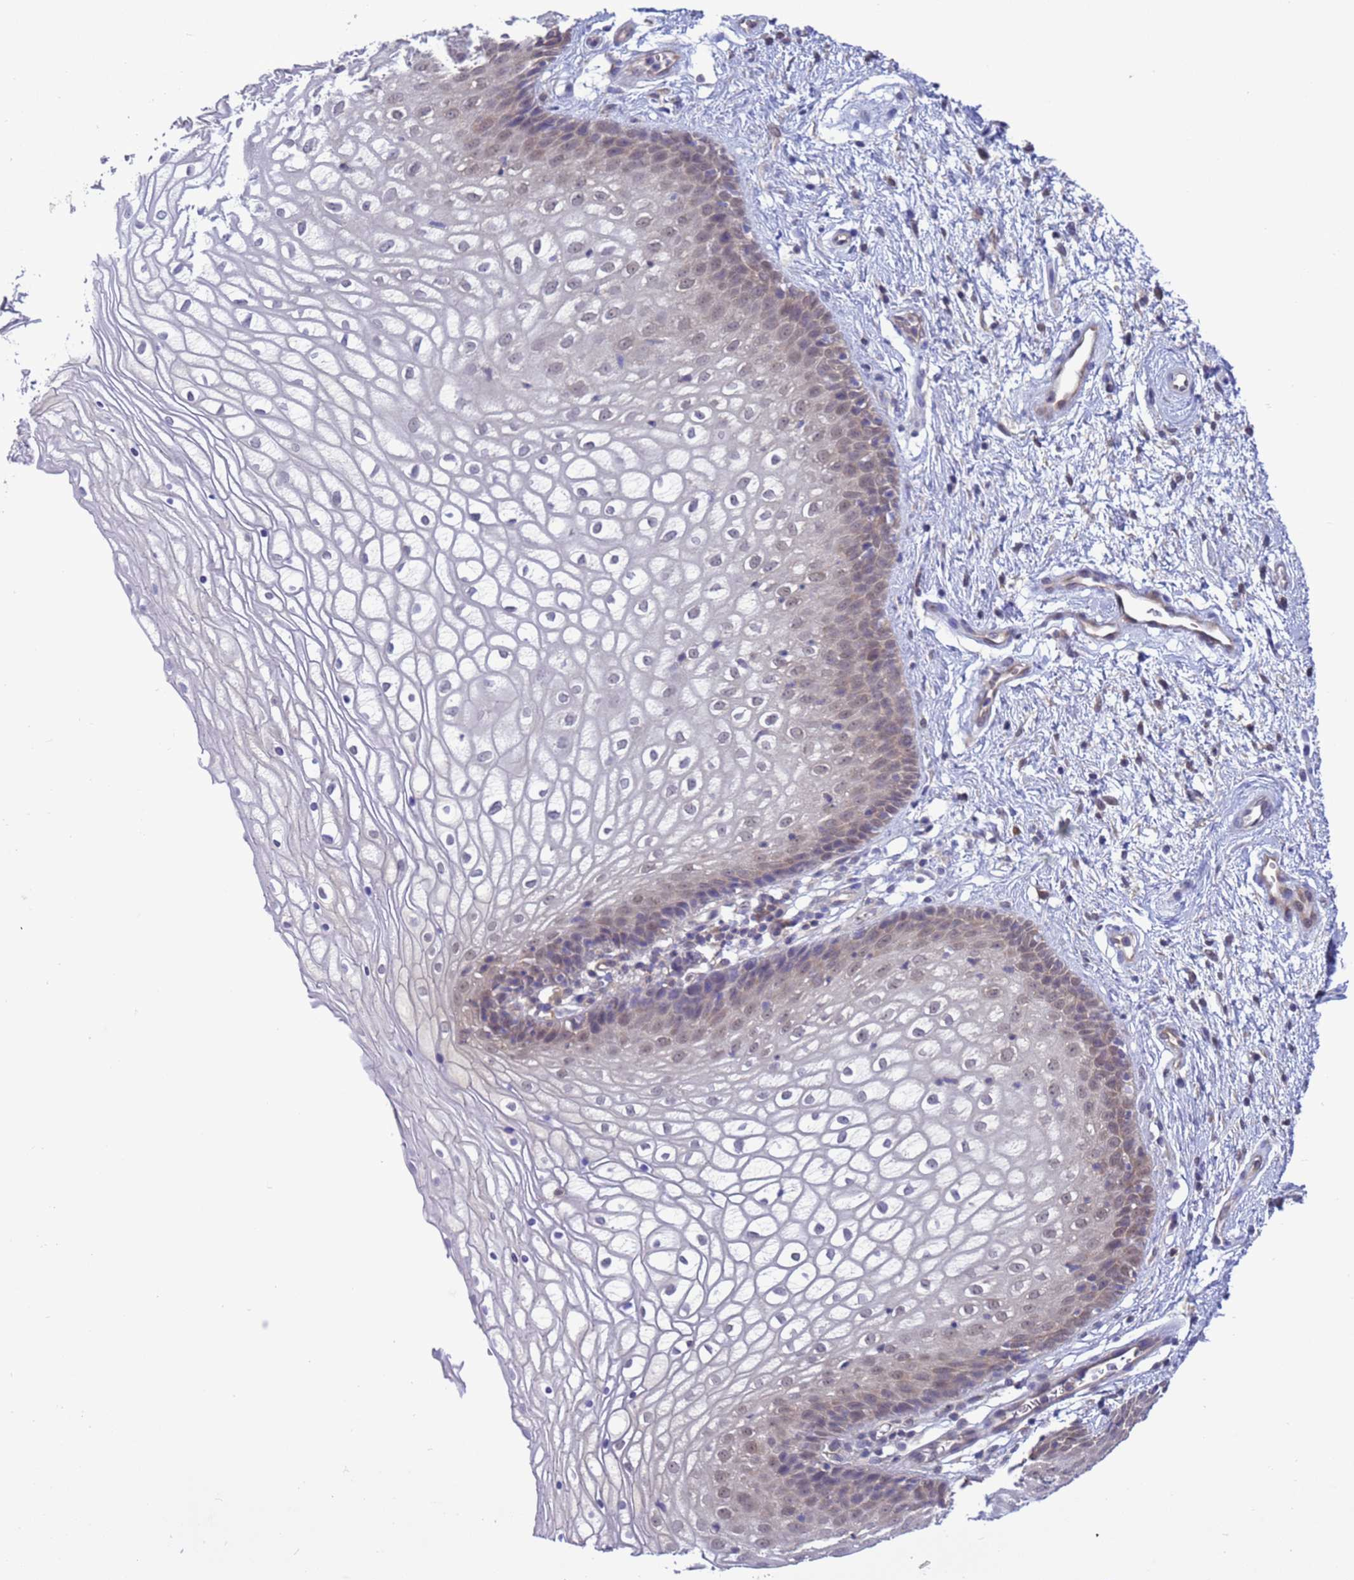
{"staining": {"intensity": "weak", "quantity": "<25%", "location": "nuclear"}, "tissue": "vagina", "cell_type": "Squamous epithelial cells", "image_type": "normal", "snomed": [{"axis": "morphology", "description": "Normal tissue, NOS"}, {"axis": "topography", "description": "Vagina"}], "caption": "There is no significant positivity in squamous epithelial cells of vagina. Brightfield microscopy of immunohistochemistry stained with DAB (brown) and hematoxylin (blue), captured at high magnification.", "gene": "ZNF461", "patient": {"sex": "female", "age": 34}}